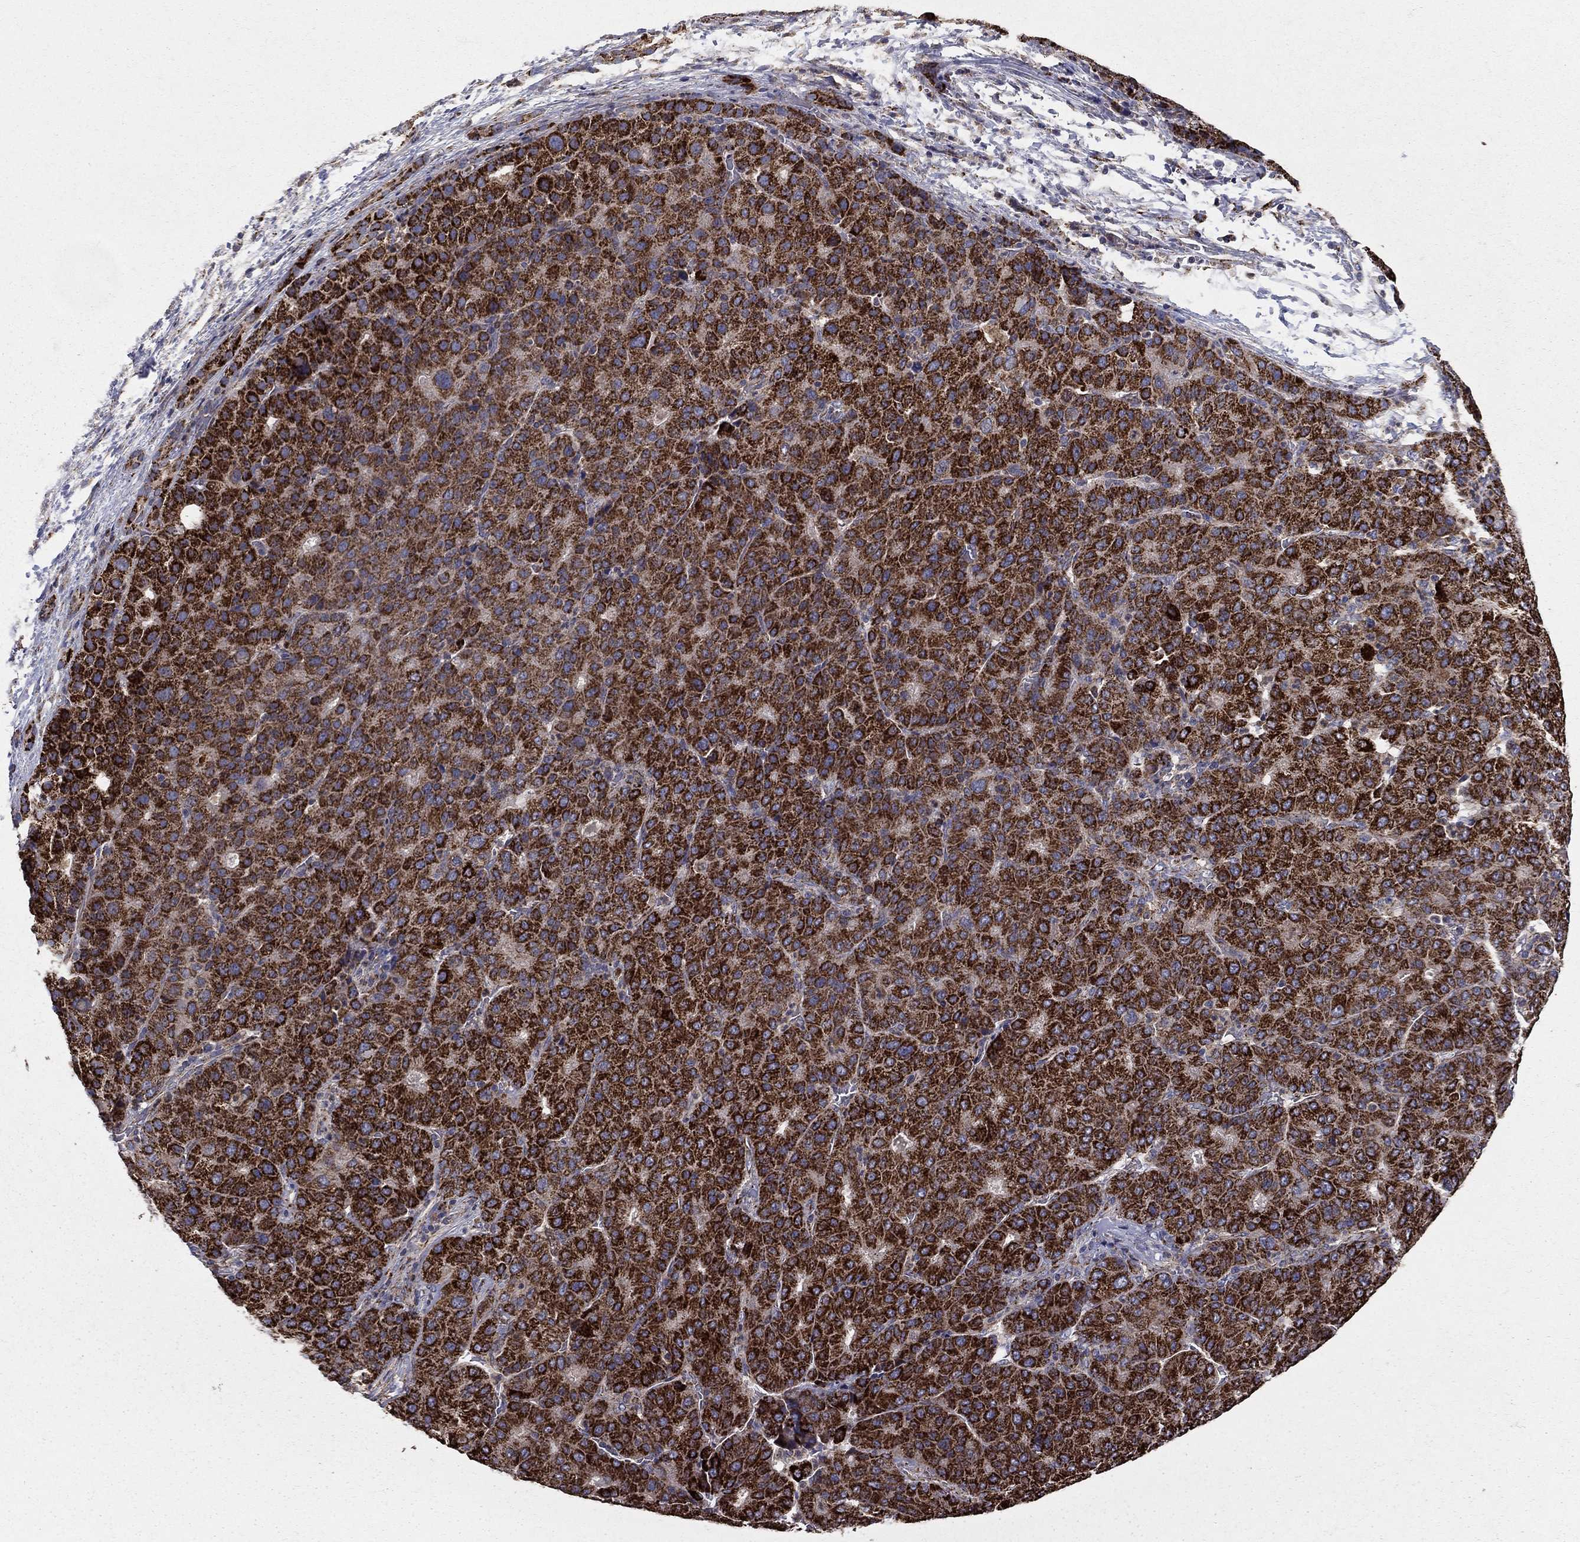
{"staining": {"intensity": "strong", "quantity": ">75%", "location": "cytoplasmic/membranous"}, "tissue": "liver cancer", "cell_type": "Tumor cells", "image_type": "cancer", "snomed": [{"axis": "morphology", "description": "Carcinoma, Hepatocellular, NOS"}, {"axis": "topography", "description": "Liver"}], "caption": "Protein staining exhibits strong cytoplasmic/membranous staining in approximately >75% of tumor cells in liver cancer.", "gene": "GCSH", "patient": {"sex": "male", "age": 65}}